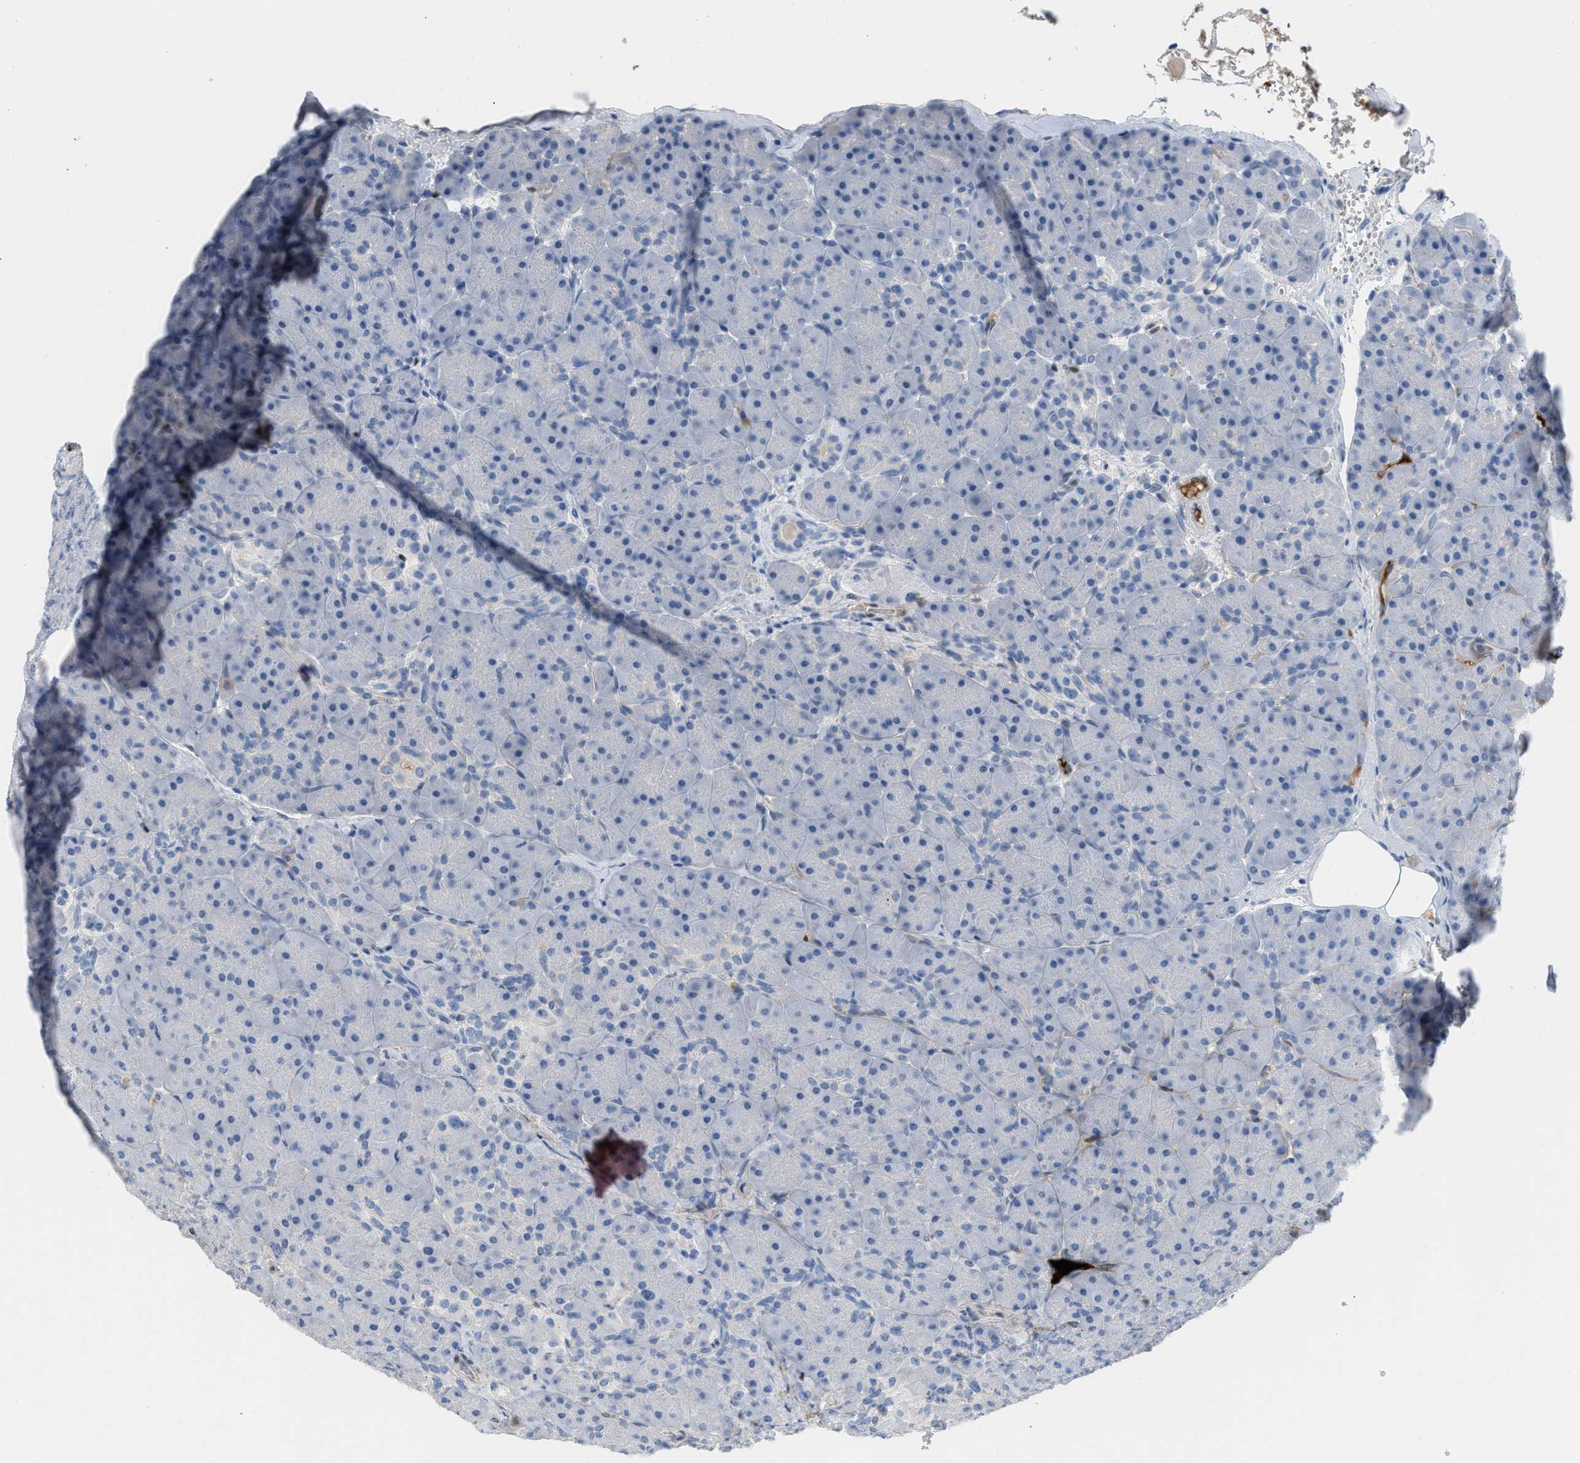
{"staining": {"intensity": "negative", "quantity": "none", "location": "none"}, "tissue": "pancreas", "cell_type": "Exocrine glandular cells", "image_type": "normal", "snomed": [{"axis": "morphology", "description": "Normal tissue, NOS"}, {"axis": "topography", "description": "Pancreas"}], "caption": "Exocrine glandular cells show no significant staining in normal pancreas. (DAB immunohistochemistry visualized using brightfield microscopy, high magnification).", "gene": "LEF1", "patient": {"sex": "male", "age": 66}}